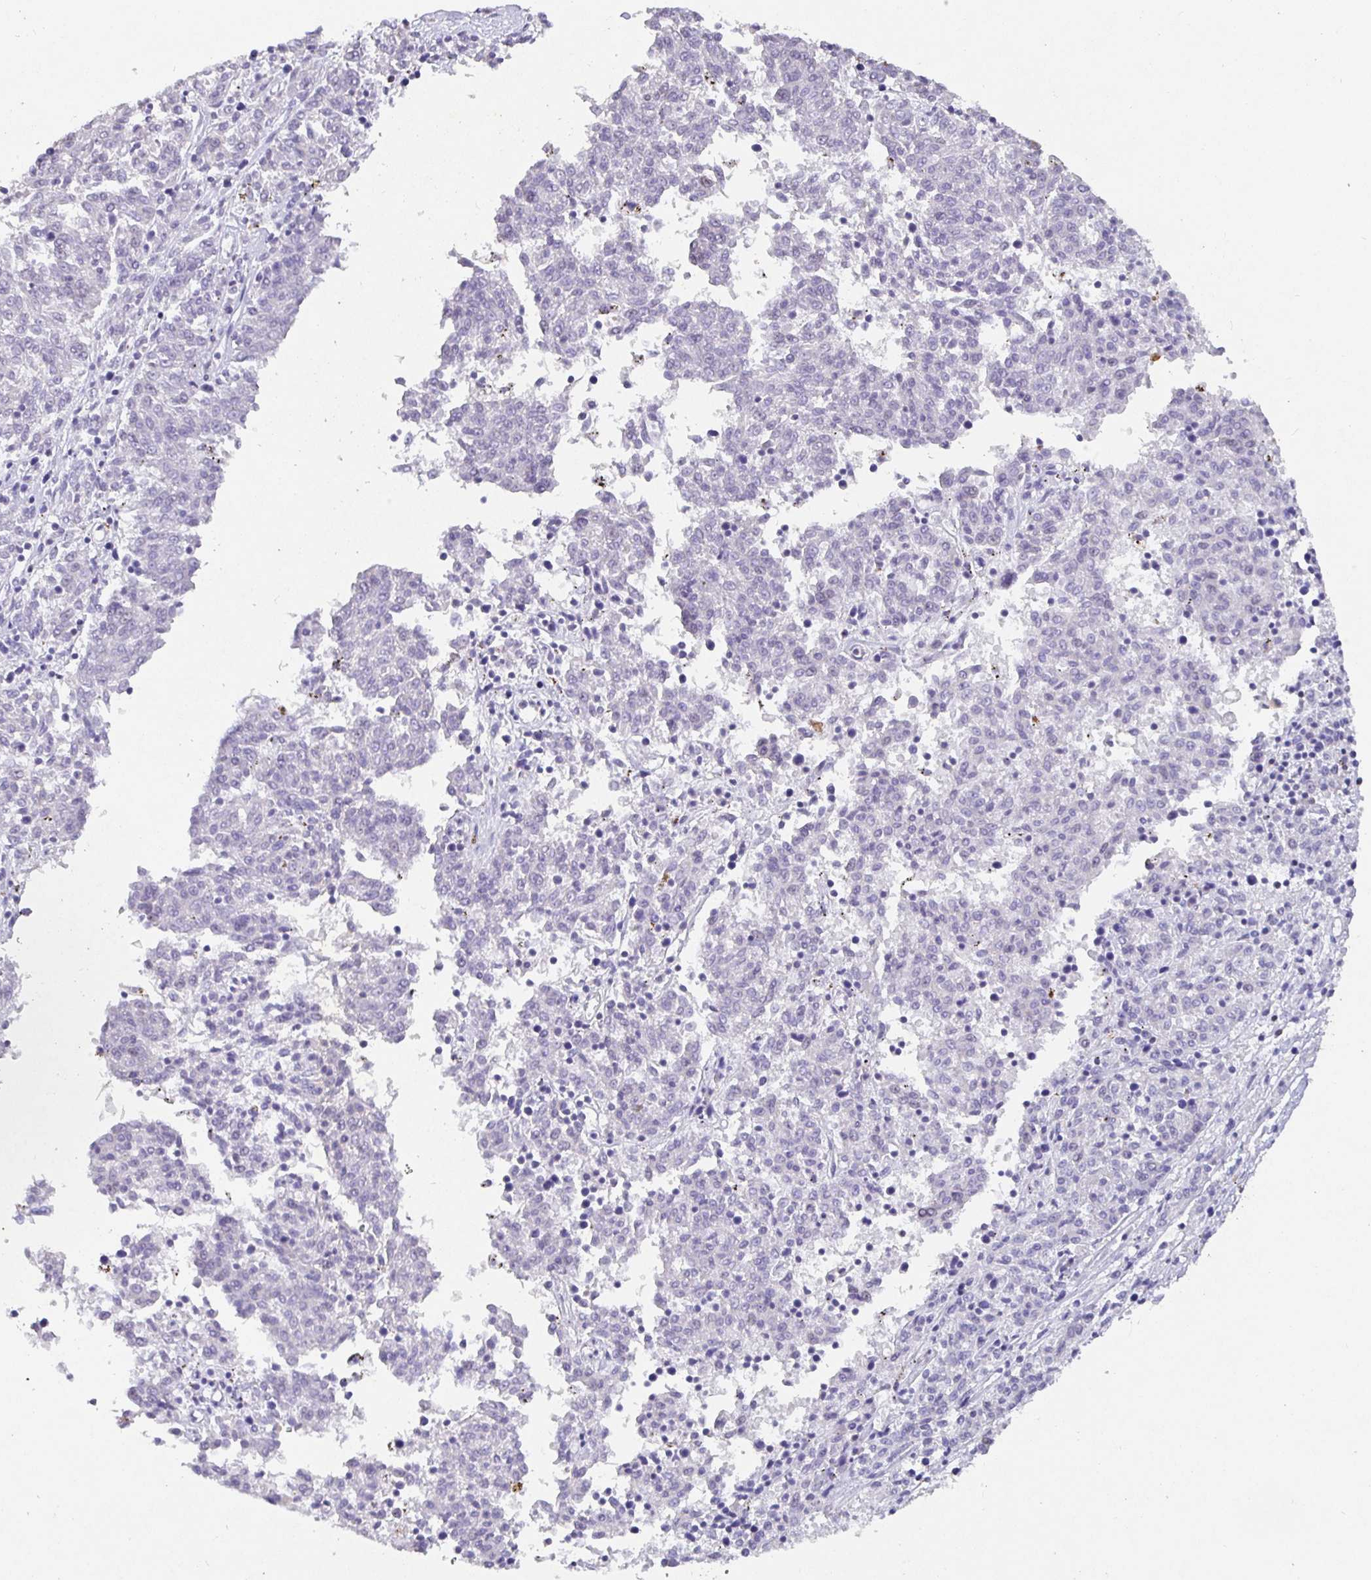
{"staining": {"intensity": "negative", "quantity": "none", "location": "none"}, "tissue": "melanoma", "cell_type": "Tumor cells", "image_type": "cancer", "snomed": [{"axis": "morphology", "description": "Malignant melanoma, NOS"}, {"axis": "topography", "description": "Skin"}], "caption": "The immunohistochemistry histopathology image has no significant positivity in tumor cells of malignant melanoma tissue.", "gene": "SATB1", "patient": {"sex": "female", "age": 72}}